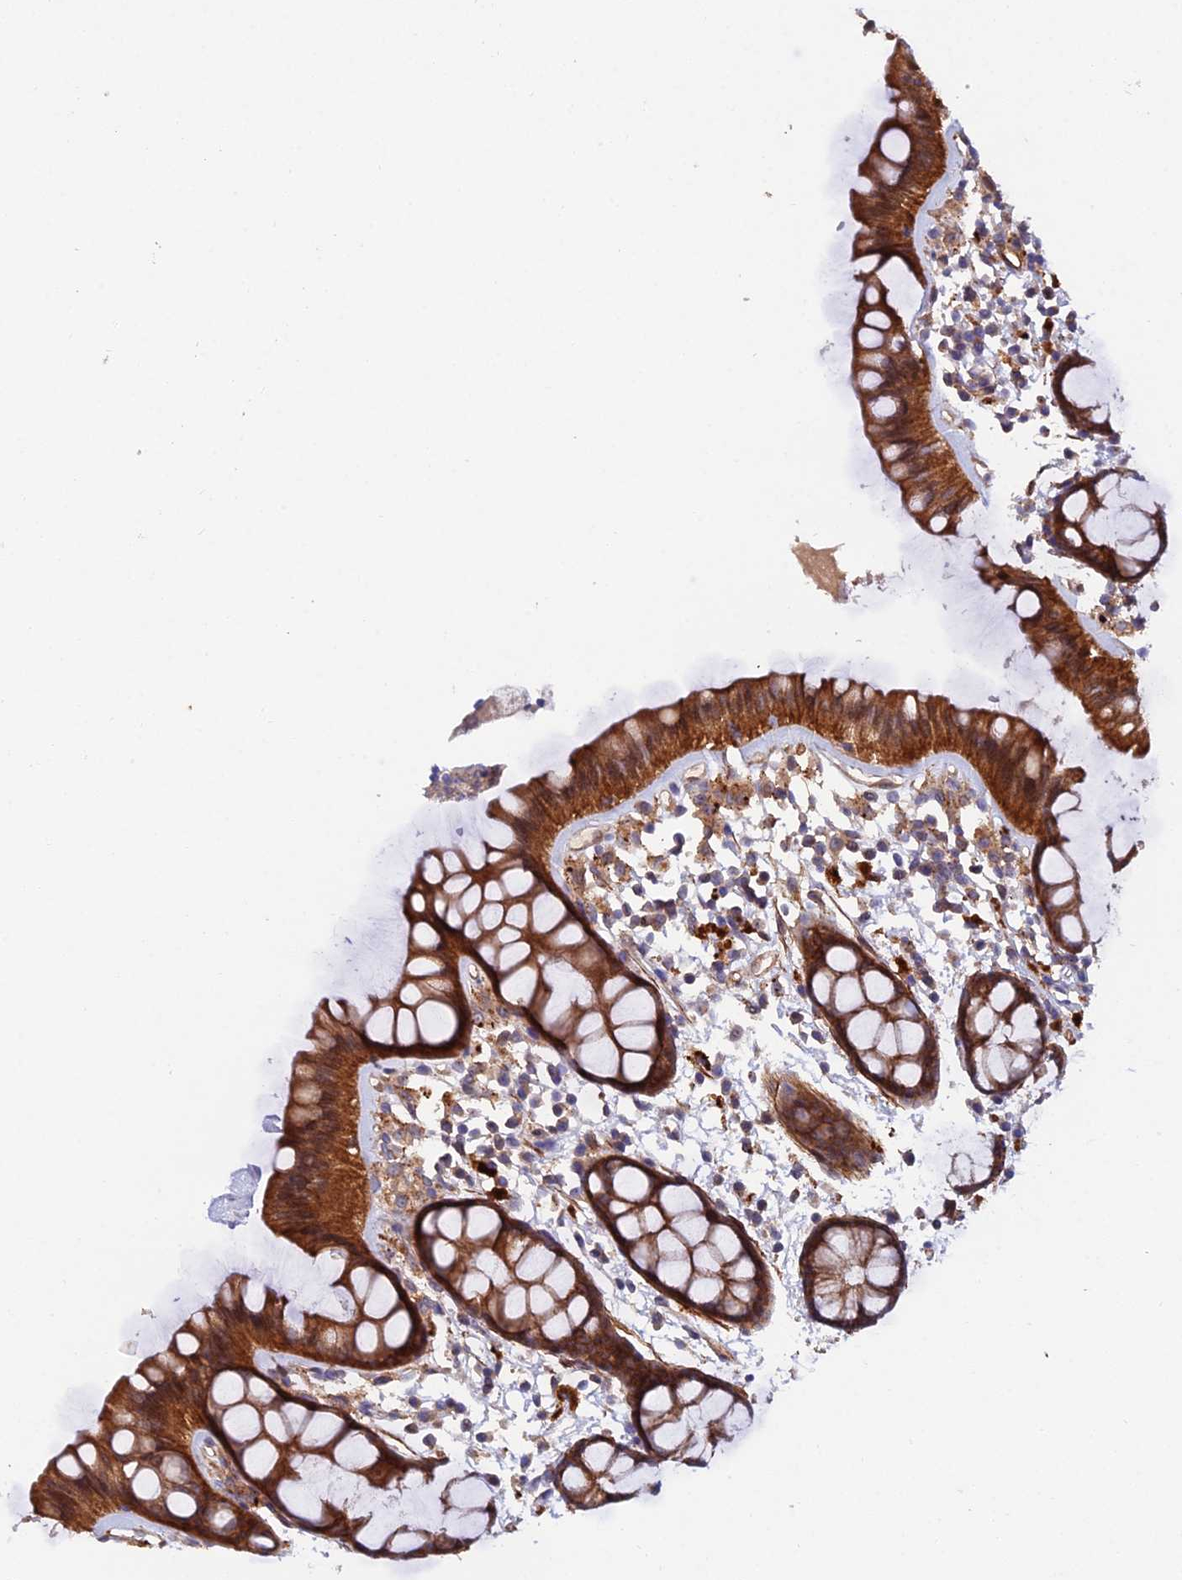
{"staining": {"intensity": "strong", "quantity": ">75%", "location": "cytoplasmic/membranous"}, "tissue": "rectum", "cell_type": "Glandular cells", "image_type": "normal", "snomed": [{"axis": "morphology", "description": "Normal tissue, NOS"}, {"axis": "topography", "description": "Rectum"}], "caption": "Benign rectum exhibits strong cytoplasmic/membranous staining in about >75% of glandular cells, visualized by immunohistochemistry.", "gene": "RALGAPA2", "patient": {"sex": "female", "age": 66}}